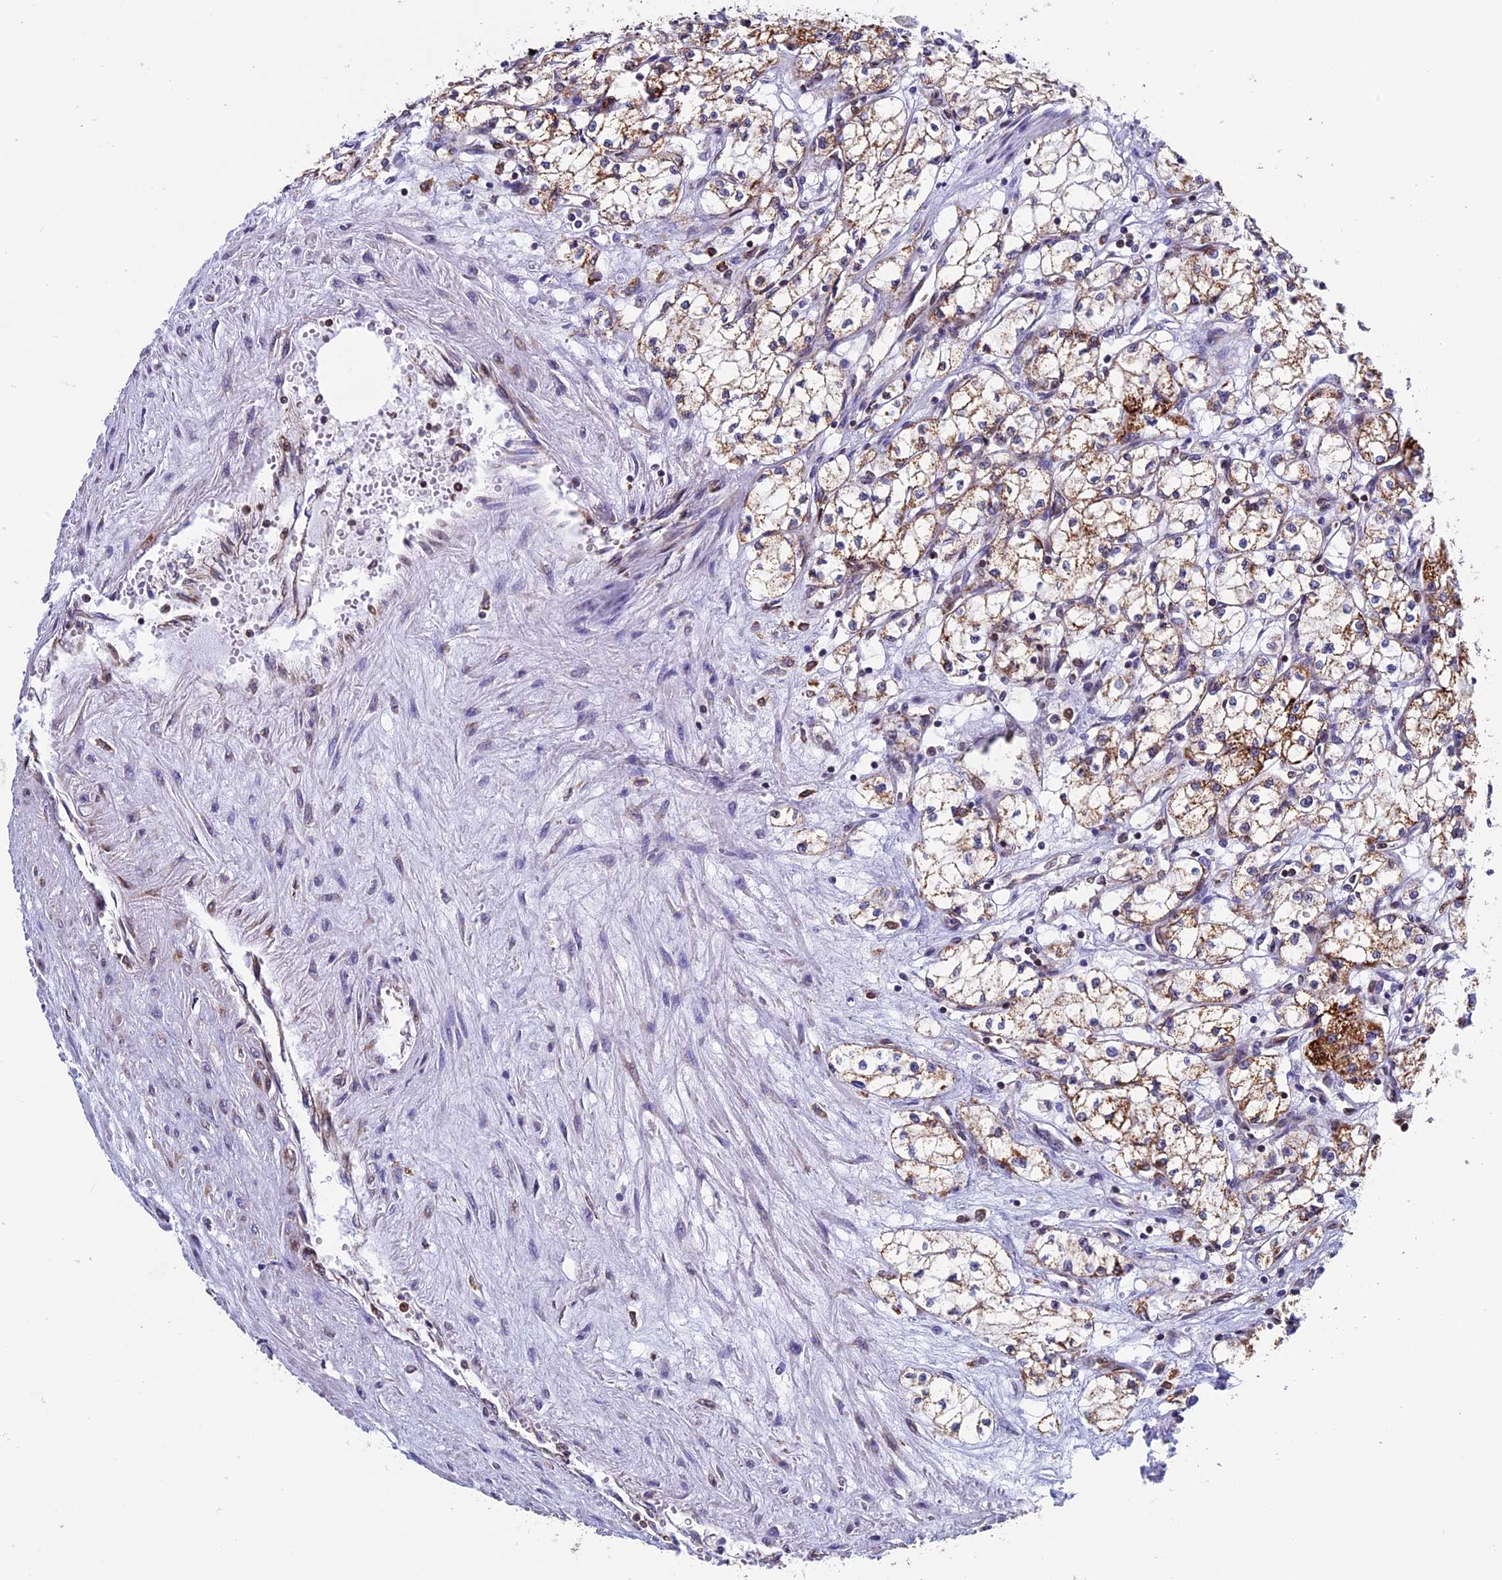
{"staining": {"intensity": "moderate", "quantity": ">75%", "location": "cytoplasmic/membranous"}, "tissue": "renal cancer", "cell_type": "Tumor cells", "image_type": "cancer", "snomed": [{"axis": "morphology", "description": "Adenocarcinoma, NOS"}, {"axis": "topography", "description": "Kidney"}], "caption": "Immunohistochemistry image of human renal cancer stained for a protein (brown), which demonstrates medium levels of moderate cytoplasmic/membranous expression in approximately >75% of tumor cells.", "gene": "SLC9A5", "patient": {"sex": "male", "age": 59}}